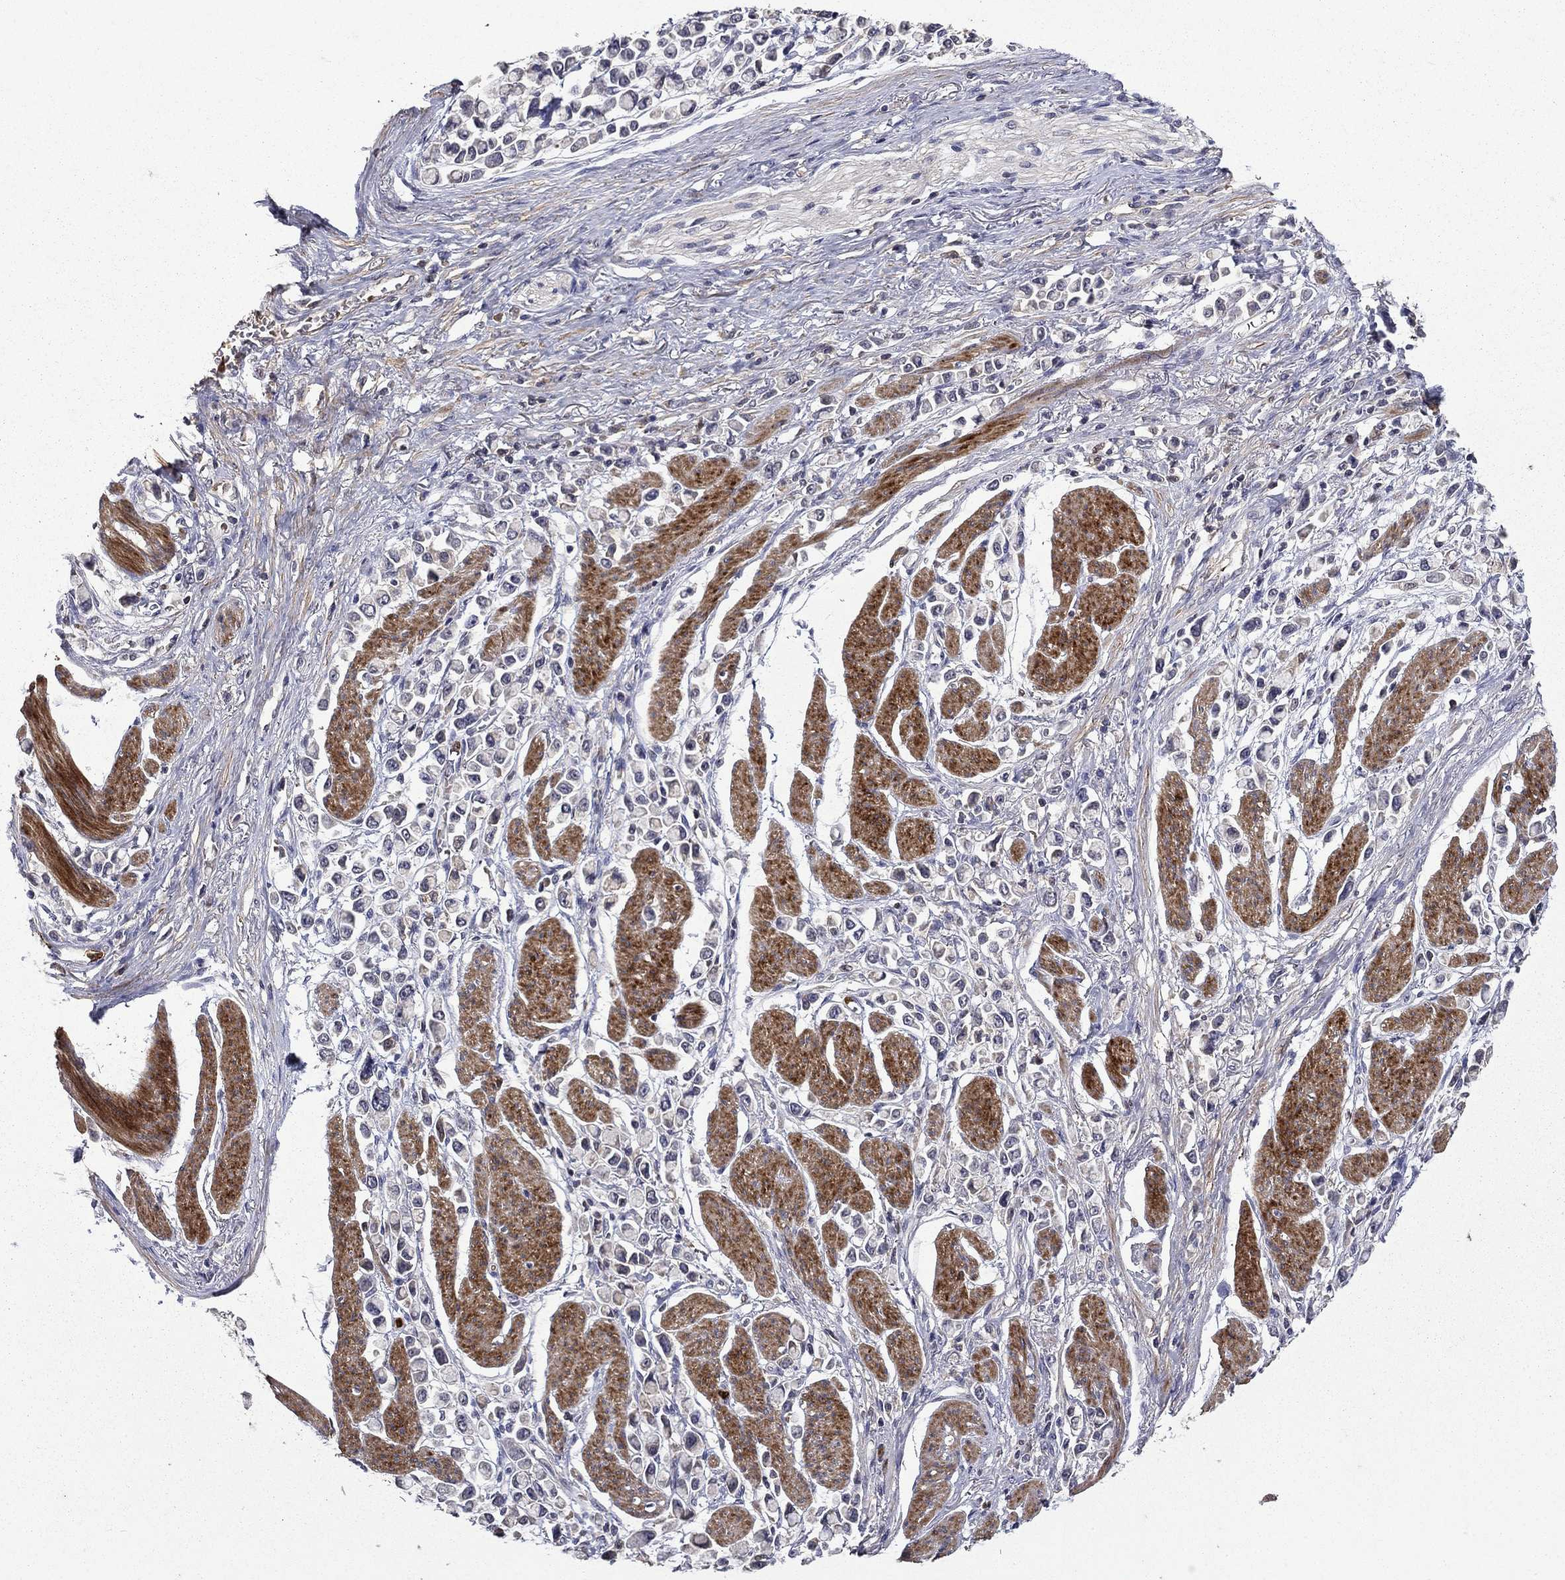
{"staining": {"intensity": "negative", "quantity": "none", "location": "none"}, "tissue": "stomach cancer", "cell_type": "Tumor cells", "image_type": "cancer", "snomed": [{"axis": "morphology", "description": "Adenocarcinoma, NOS"}, {"axis": "topography", "description": "Stomach"}], "caption": "DAB (3,3'-diaminobenzidine) immunohistochemical staining of human stomach cancer reveals no significant positivity in tumor cells. (Stains: DAB (3,3'-diaminobenzidine) immunohistochemistry with hematoxylin counter stain, Microscopy: brightfield microscopy at high magnification).", "gene": "SATB1", "patient": {"sex": "female", "age": 81}}